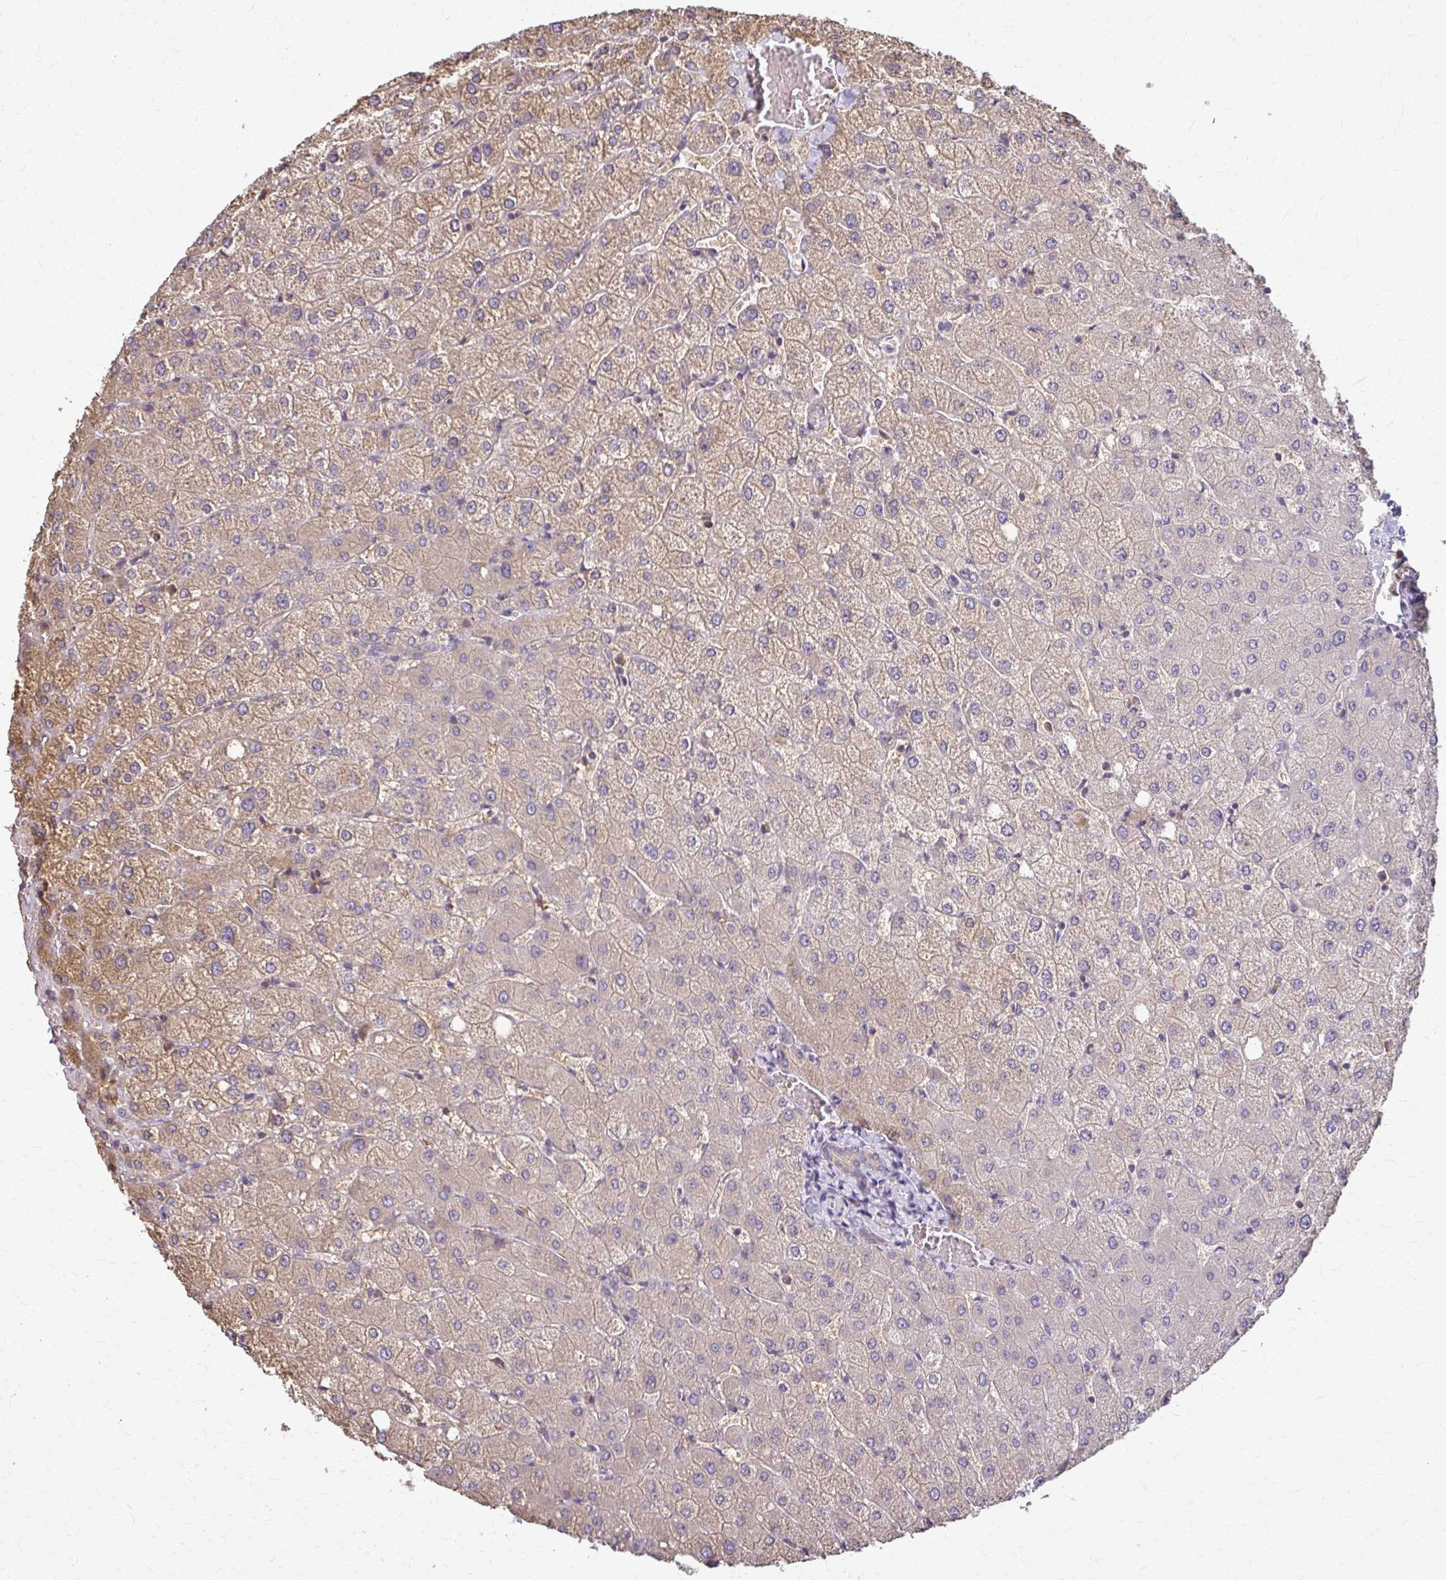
{"staining": {"intensity": "negative", "quantity": "none", "location": "none"}, "tissue": "liver", "cell_type": "Cholangiocytes", "image_type": "normal", "snomed": [{"axis": "morphology", "description": "Normal tissue, NOS"}, {"axis": "topography", "description": "Liver"}], "caption": "Histopathology image shows no significant protein staining in cholangiocytes of normal liver. (Stains: DAB immunohistochemistry with hematoxylin counter stain, Microscopy: brightfield microscopy at high magnification).", "gene": "ZNF34", "patient": {"sex": "female", "age": 54}}